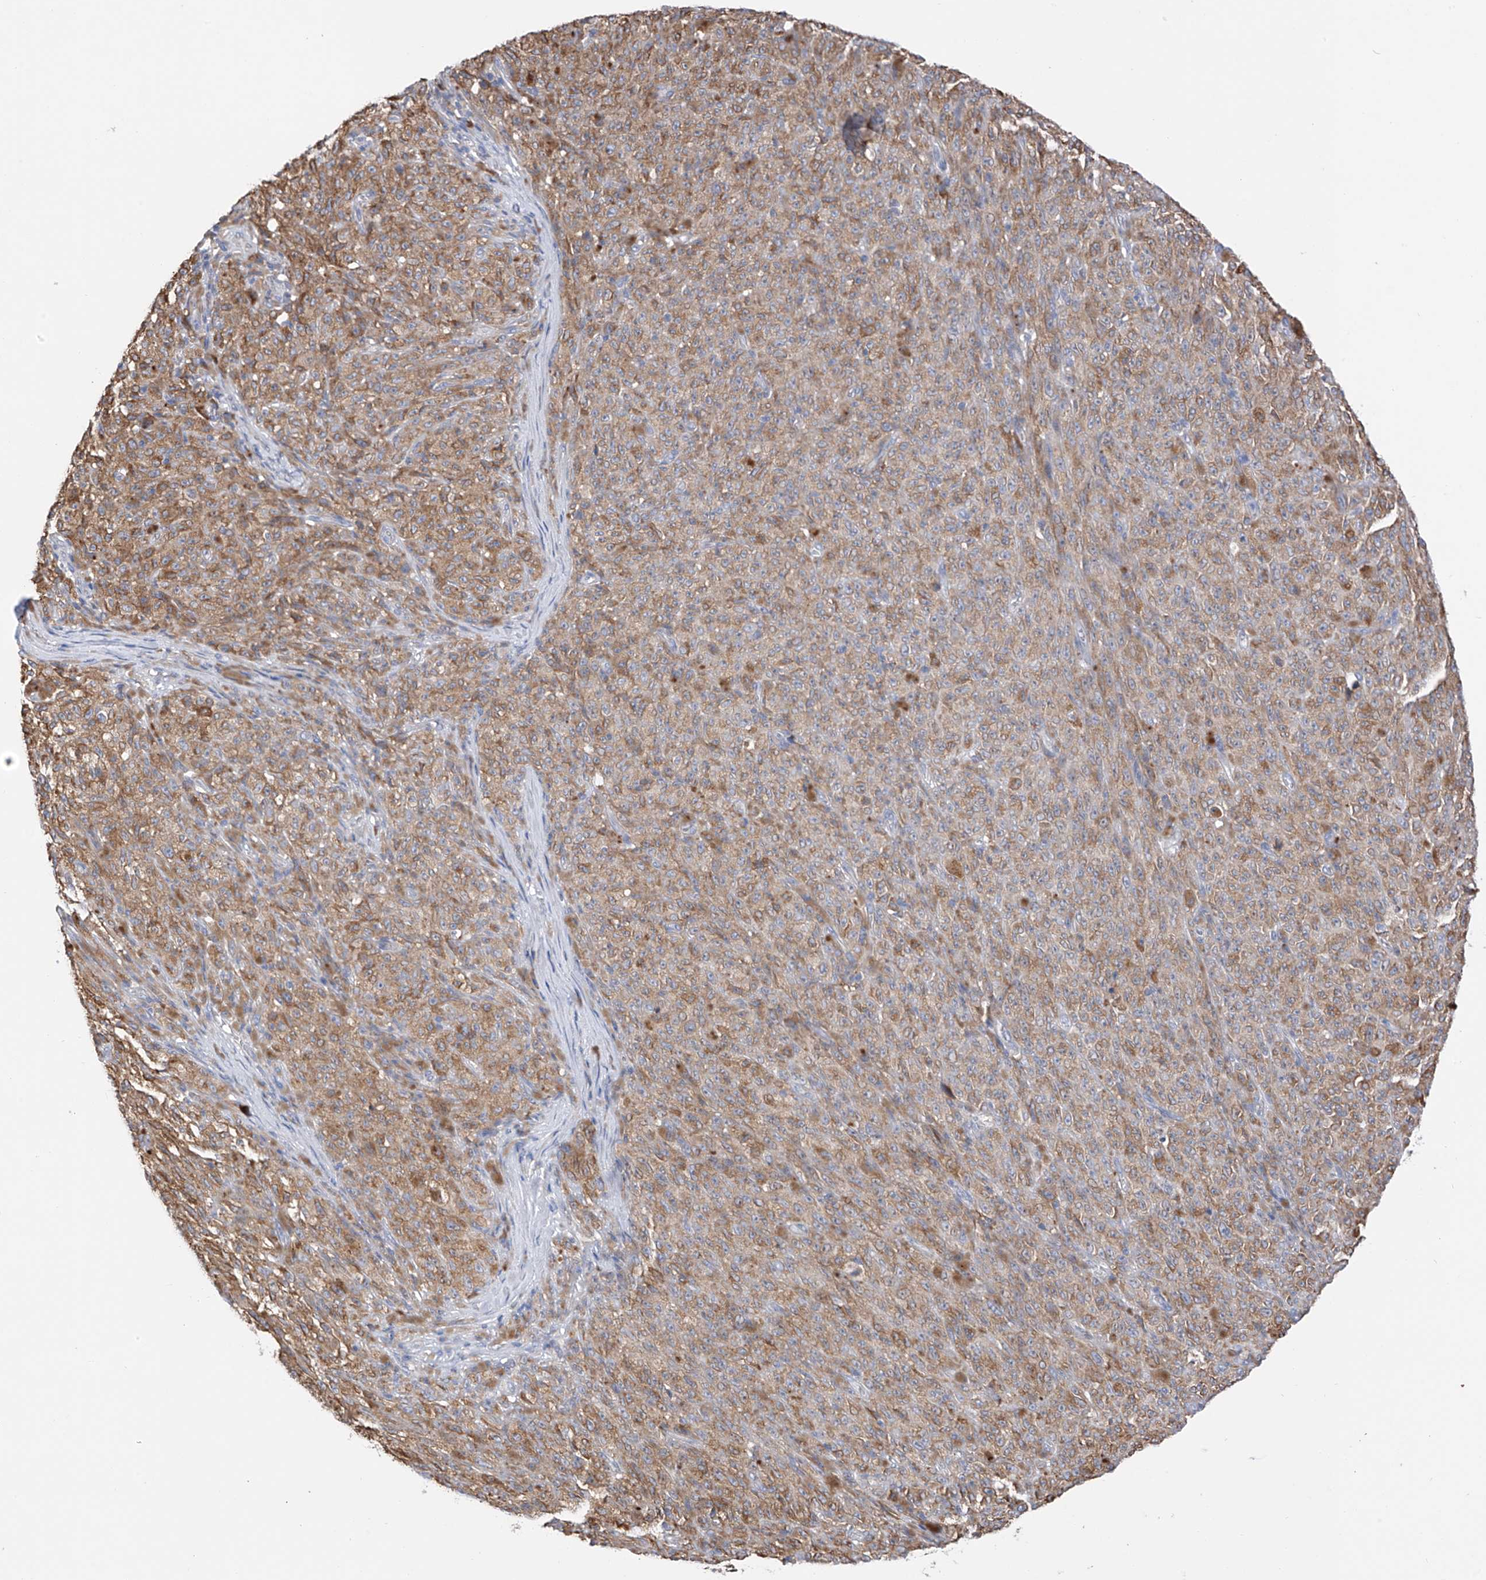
{"staining": {"intensity": "moderate", "quantity": "25%-75%", "location": "cytoplasmic/membranous"}, "tissue": "melanoma", "cell_type": "Tumor cells", "image_type": "cancer", "snomed": [{"axis": "morphology", "description": "Malignant melanoma, NOS"}, {"axis": "topography", "description": "Skin"}], "caption": "A medium amount of moderate cytoplasmic/membranous expression is identified in approximately 25%-75% of tumor cells in melanoma tissue.", "gene": "REC8", "patient": {"sex": "female", "age": 82}}